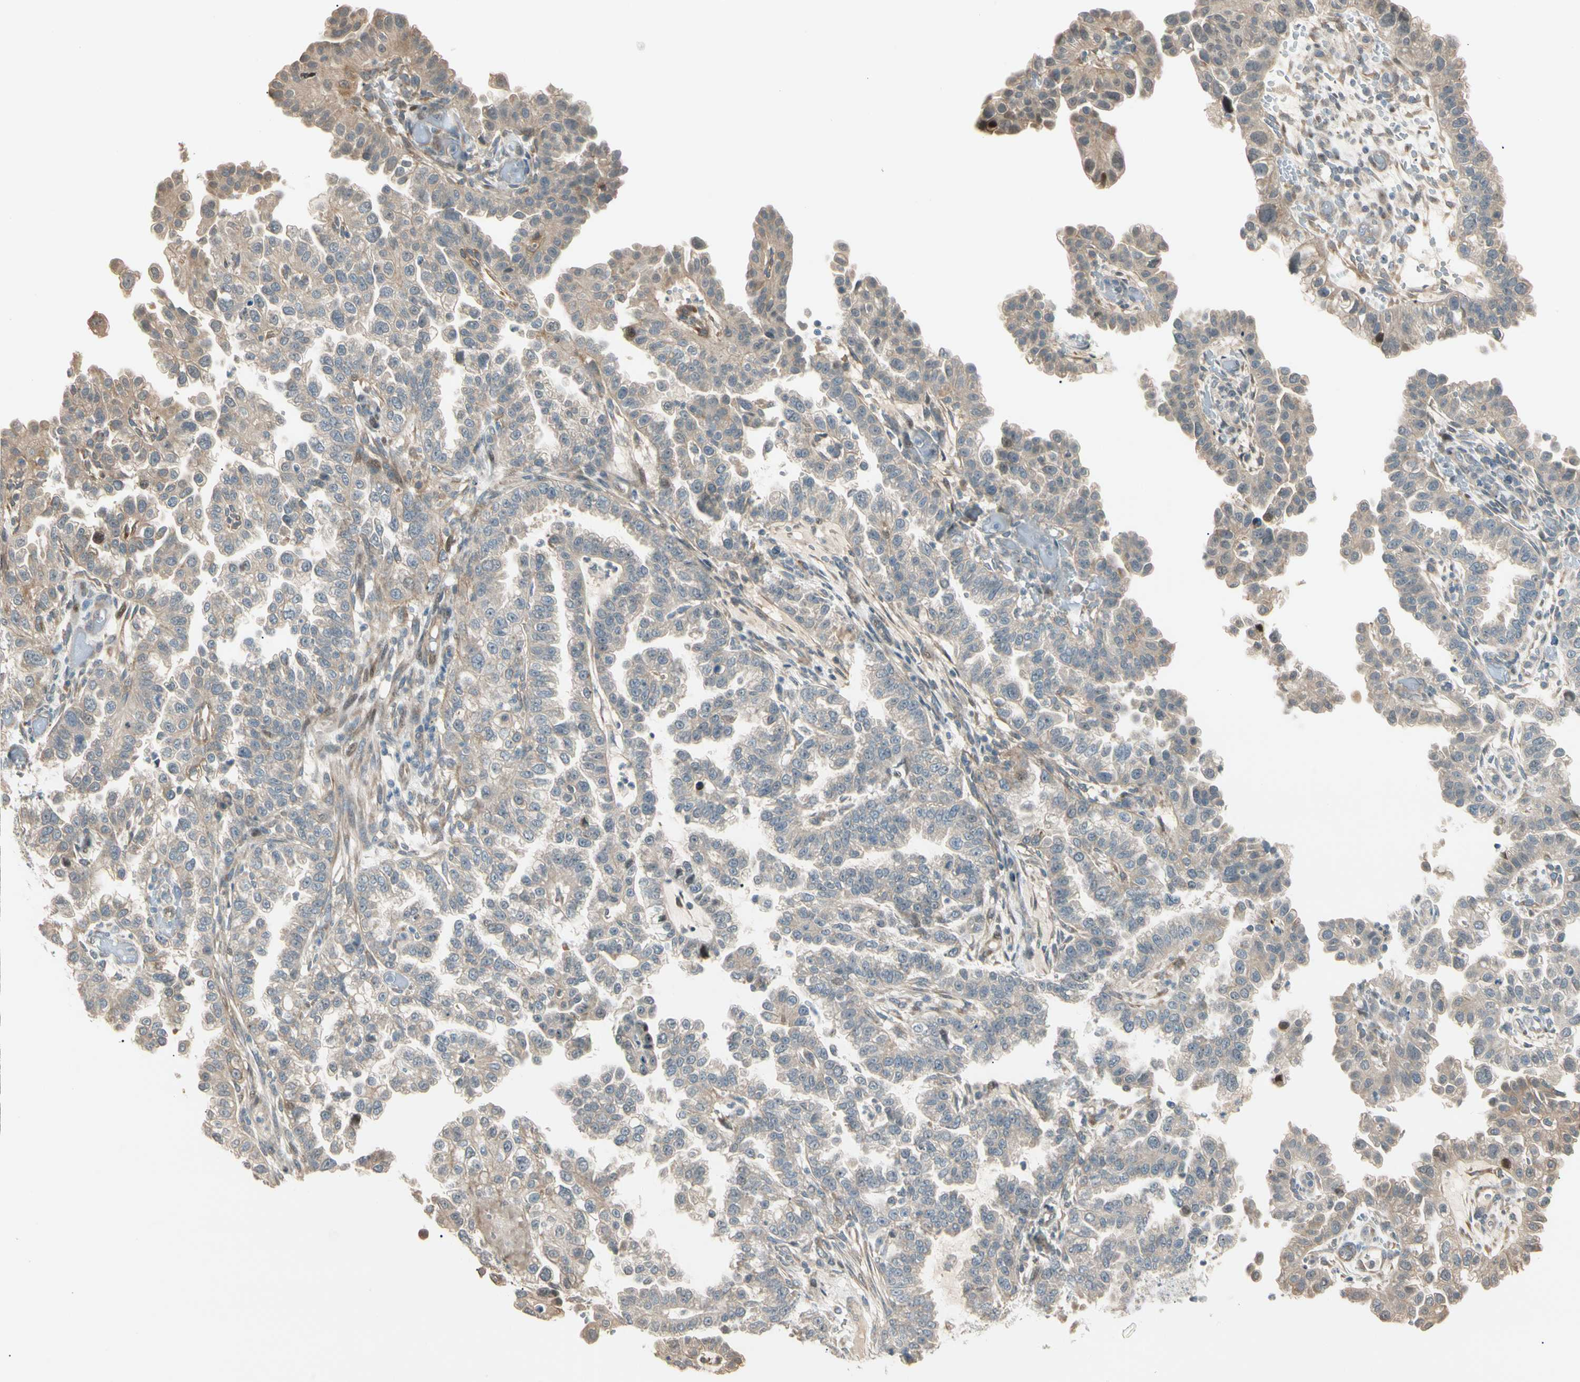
{"staining": {"intensity": "weak", "quantity": "25%-75%", "location": "cytoplasmic/membranous"}, "tissue": "endometrial cancer", "cell_type": "Tumor cells", "image_type": "cancer", "snomed": [{"axis": "morphology", "description": "Adenocarcinoma, NOS"}, {"axis": "topography", "description": "Endometrium"}], "caption": "Adenocarcinoma (endometrial) stained with DAB (3,3'-diaminobenzidine) immunohistochemistry displays low levels of weak cytoplasmic/membranous expression in about 25%-75% of tumor cells.", "gene": "P3H2", "patient": {"sex": "female", "age": 85}}